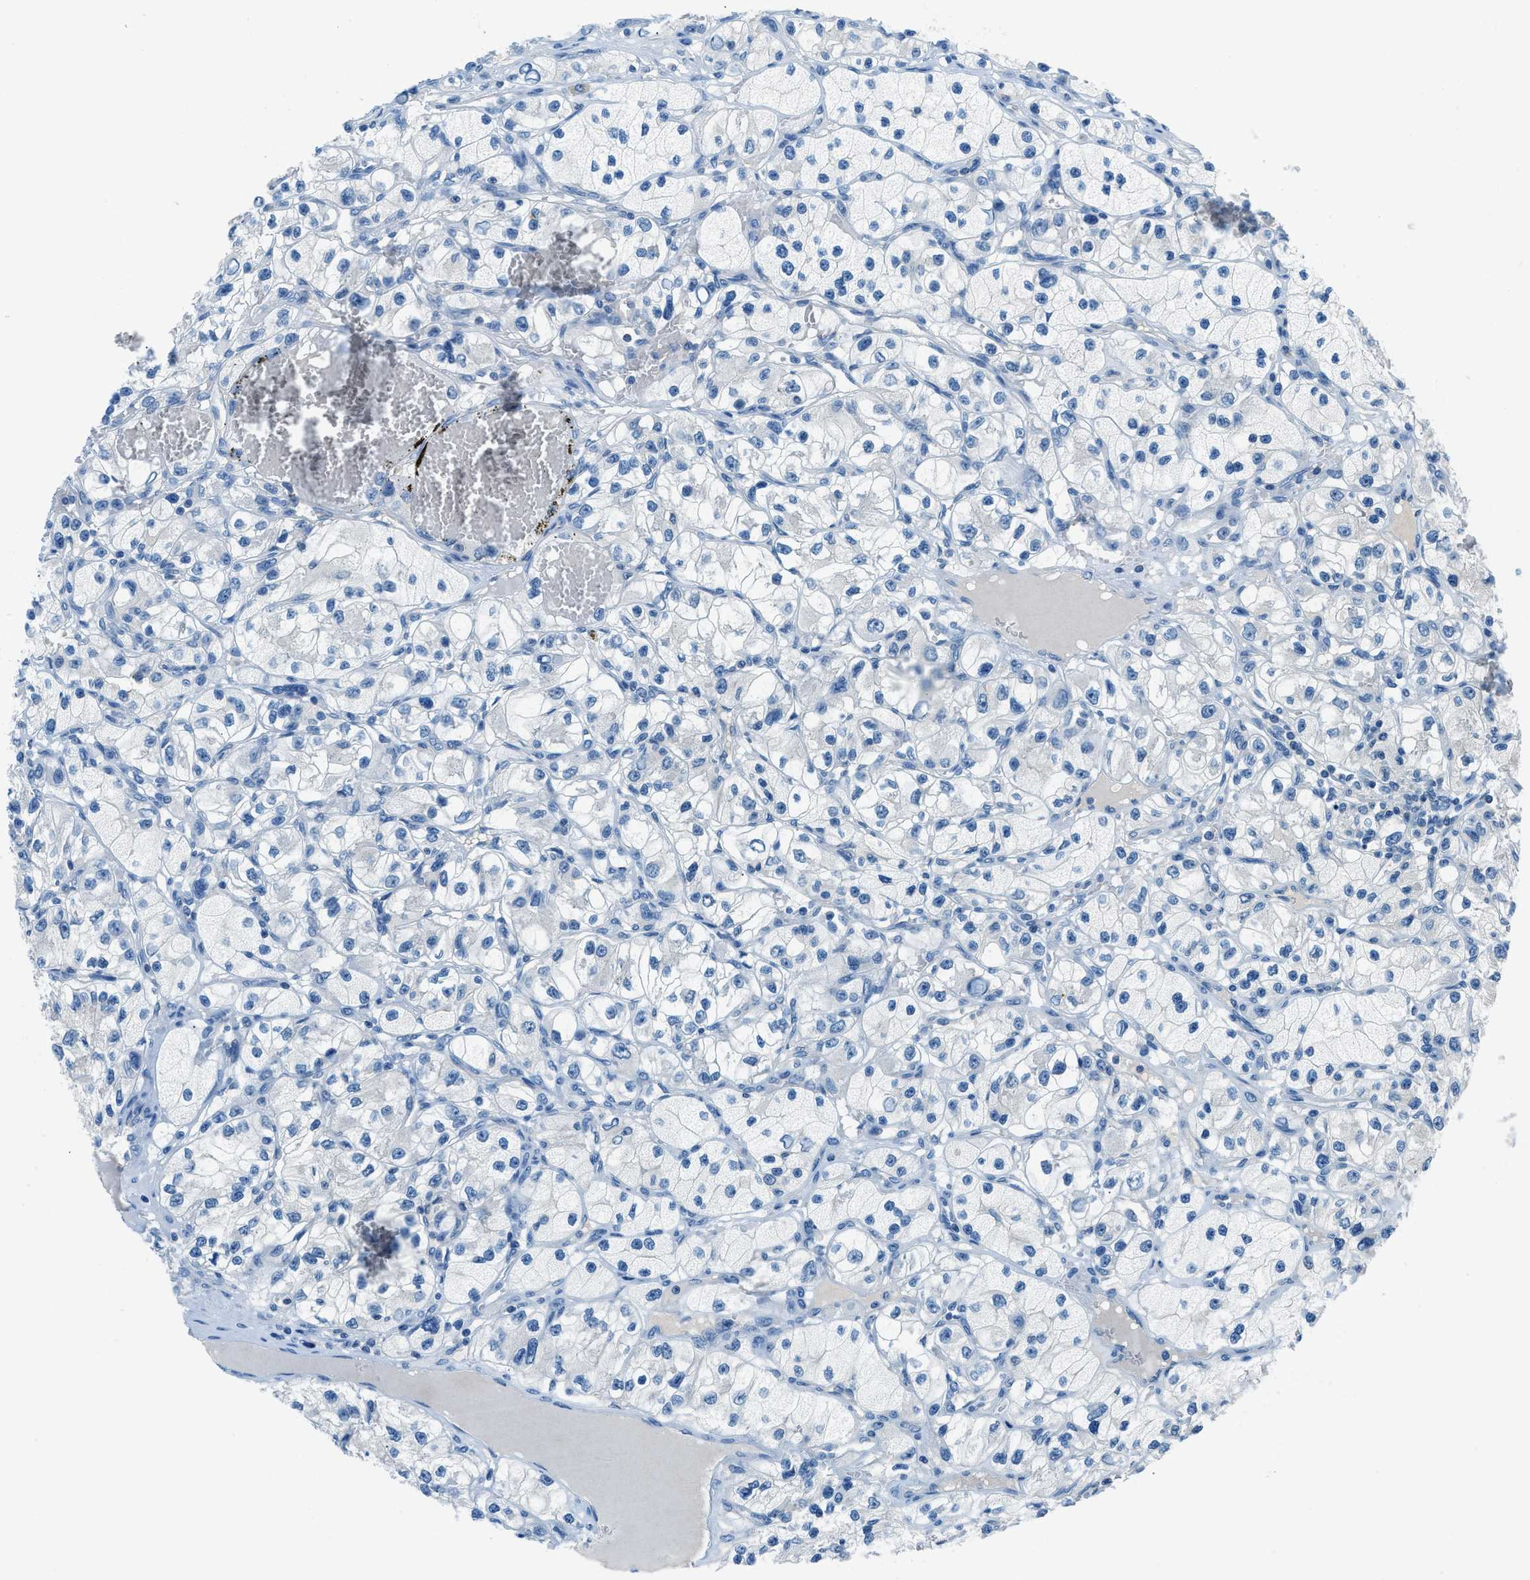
{"staining": {"intensity": "negative", "quantity": "none", "location": "none"}, "tissue": "renal cancer", "cell_type": "Tumor cells", "image_type": "cancer", "snomed": [{"axis": "morphology", "description": "Adenocarcinoma, NOS"}, {"axis": "topography", "description": "Kidney"}], "caption": "IHC of human adenocarcinoma (renal) displays no expression in tumor cells. (DAB (3,3'-diaminobenzidine) immunohistochemistry with hematoxylin counter stain).", "gene": "ACP1", "patient": {"sex": "female", "age": 57}}